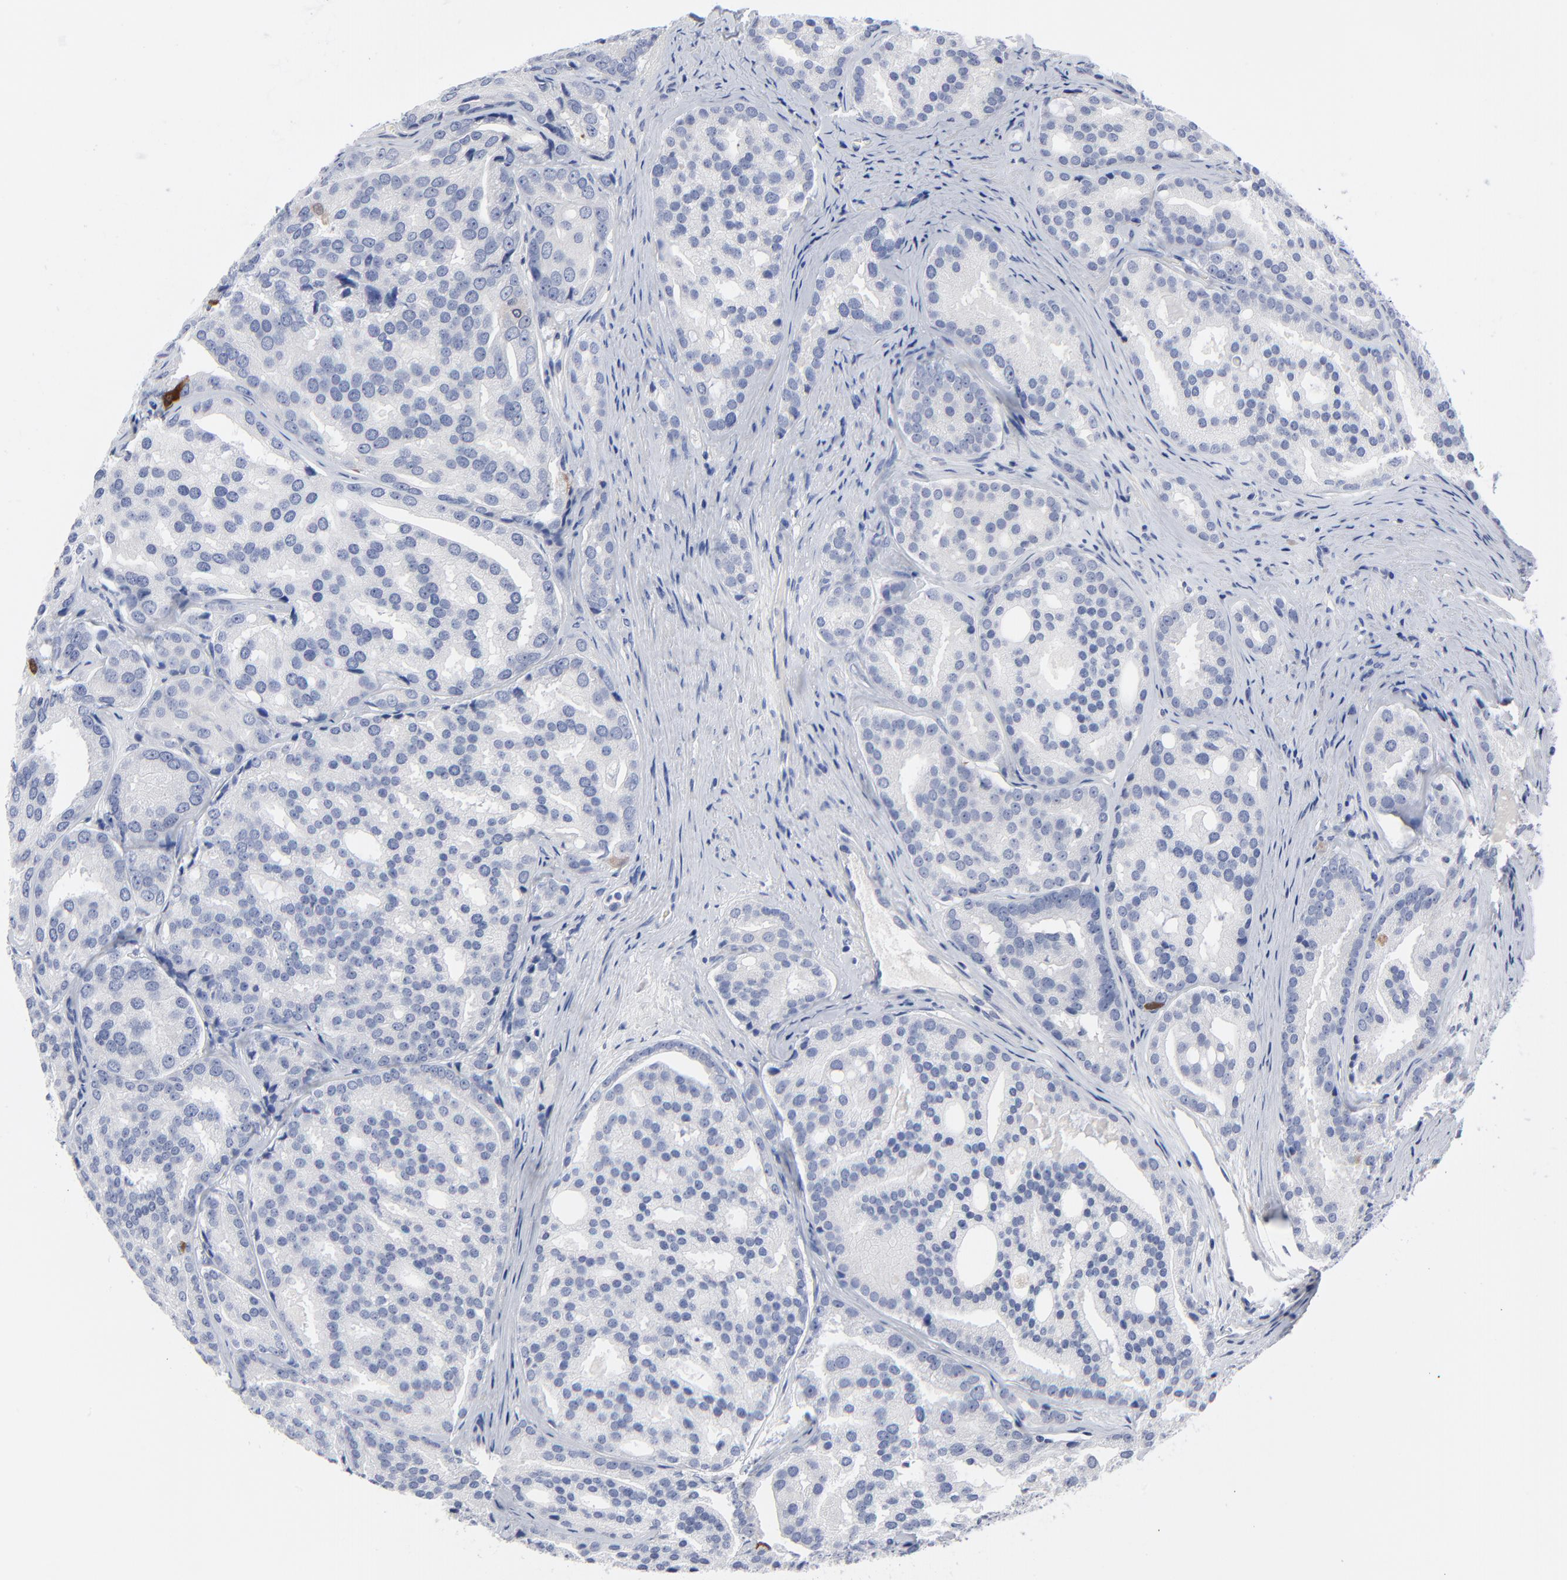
{"staining": {"intensity": "moderate", "quantity": "<25%", "location": "cytoplasmic/membranous,nuclear"}, "tissue": "prostate cancer", "cell_type": "Tumor cells", "image_type": "cancer", "snomed": [{"axis": "morphology", "description": "Adenocarcinoma, High grade"}, {"axis": "topography", "description": "Prostate"}], "caption": "A low amount of moderate cytoplasmic/membranous and nuclear staining is identified in approximately <25% of tumor cells in prostate cancer tissue.", "gene": "CDK1", "patient": {"sex": "male", "age": 64}}